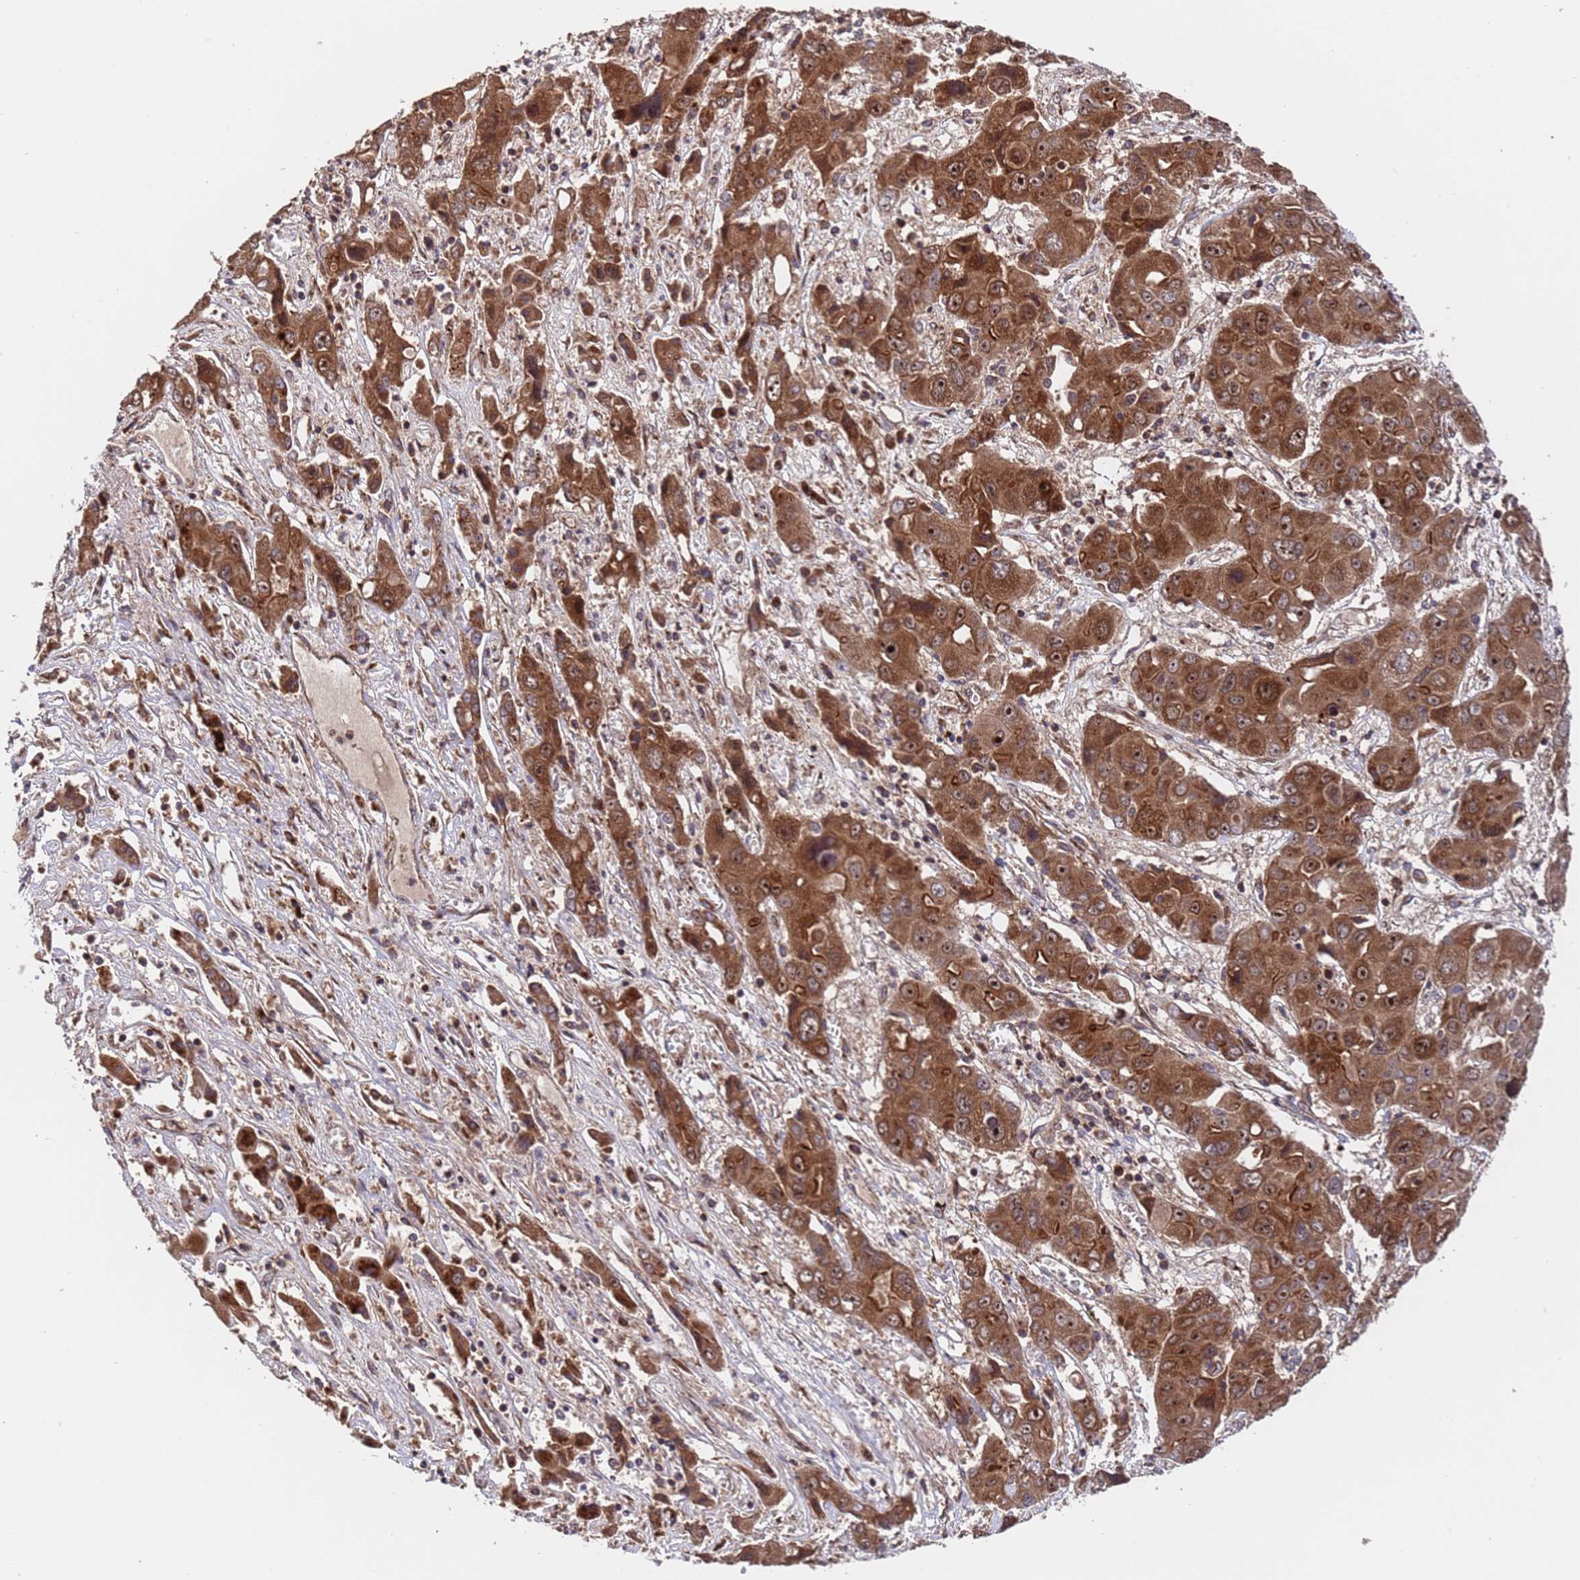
{"staining": {"intensity": "strong", "quantity": ">75%", "location": "cytoplasmic/membranous,nuclear"}, "tissue": "liver cancer", "cell_type": "Tumor cells", "image_type": "cancer", "snomed": [{"axis": "morphology", "description": "Cholangiocarcinoma"}, {"axis": "topography", "description": "Liver"}], "caption": "A high-resolution photomicrograph shows immunohistochemistry (IHC) staining of cholangiocarcinoma (liver), which reveals strong cytoplasmic/membranous and nuclear staining in approximately >75% of tumor cells.", "gene": "TSR3", "patient": {"sex": "male", "age": 67}}